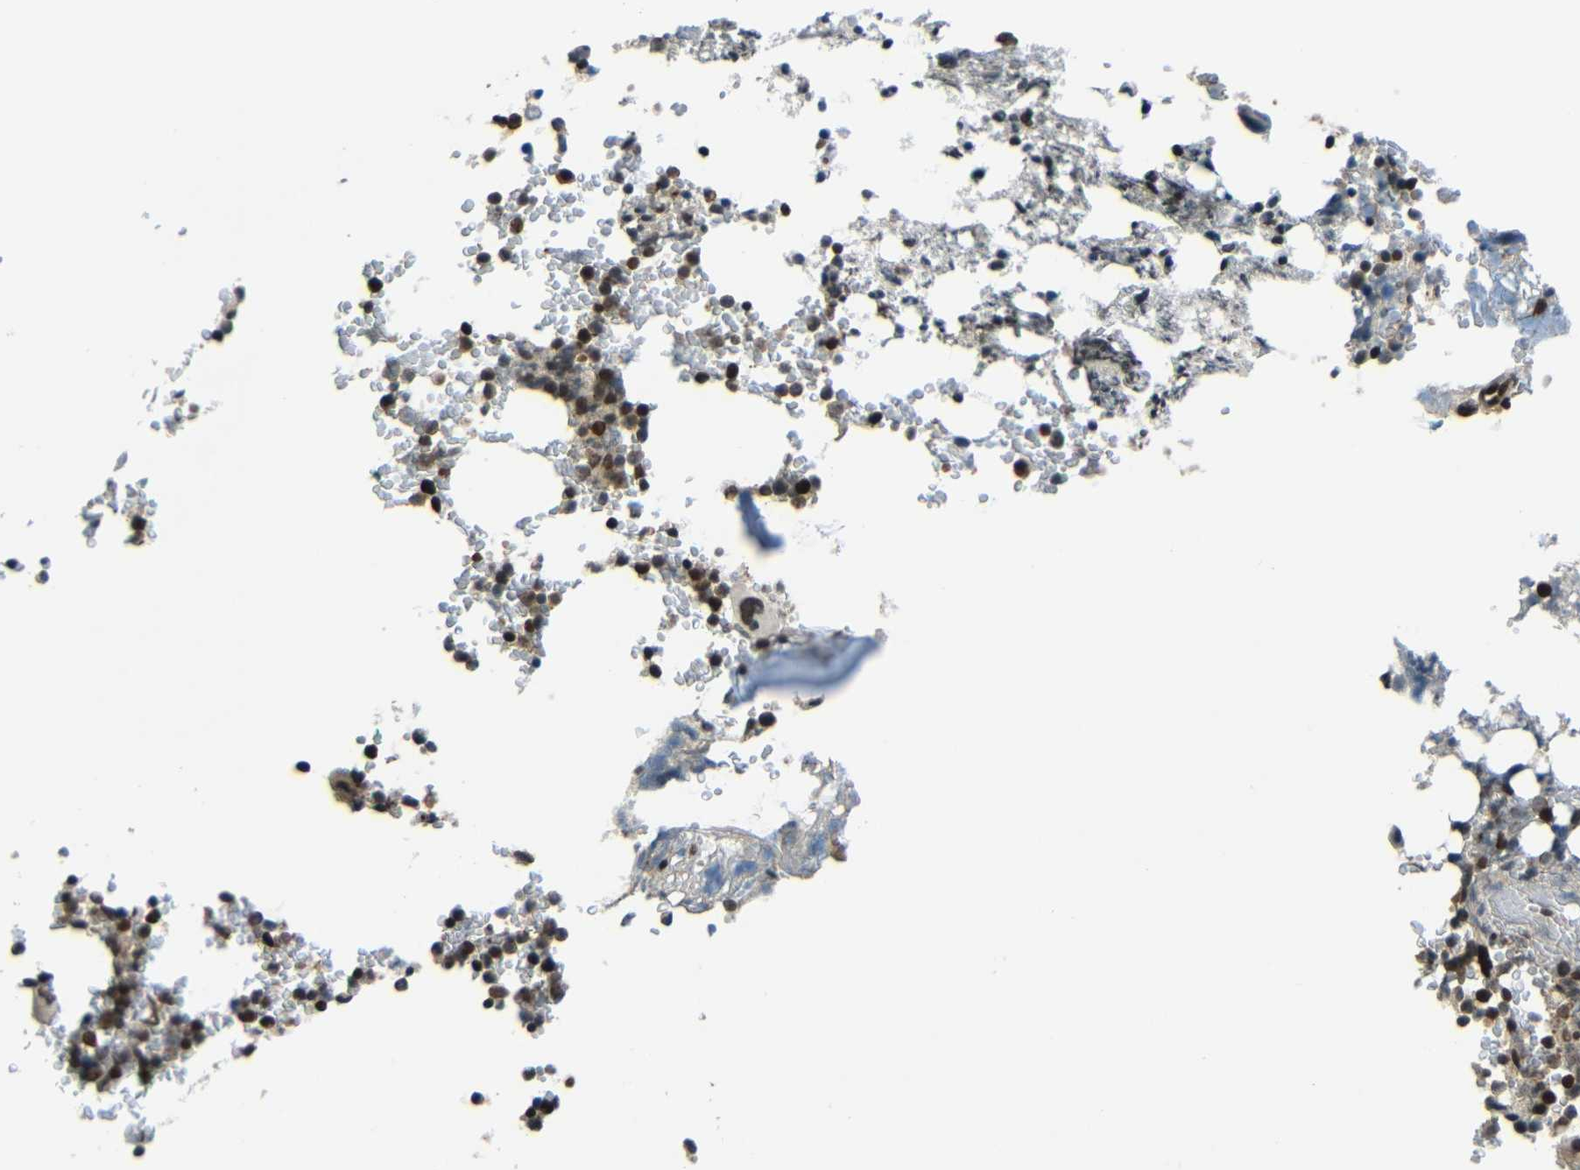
{"staining": {"intensity": "moderate", "quantity": "25%-75%", "location": "nuclear"}, "tissue": "bone marrow", "cell_type": "Hematopoietic cells", "image_type": "normal", "snomed": [{"axis": "morphology", "description": "Normal tissue, NOS"}, {"axis": "topography", "description": "Bone marrow"}], "caption": "Bone marrow stained with a brown dye exhibits moderate nuclear positive staining in about 25%-75% of hematopoietic cells.", "gene": "PSIP1", "patient": {"sex": "female", "age": 66}}